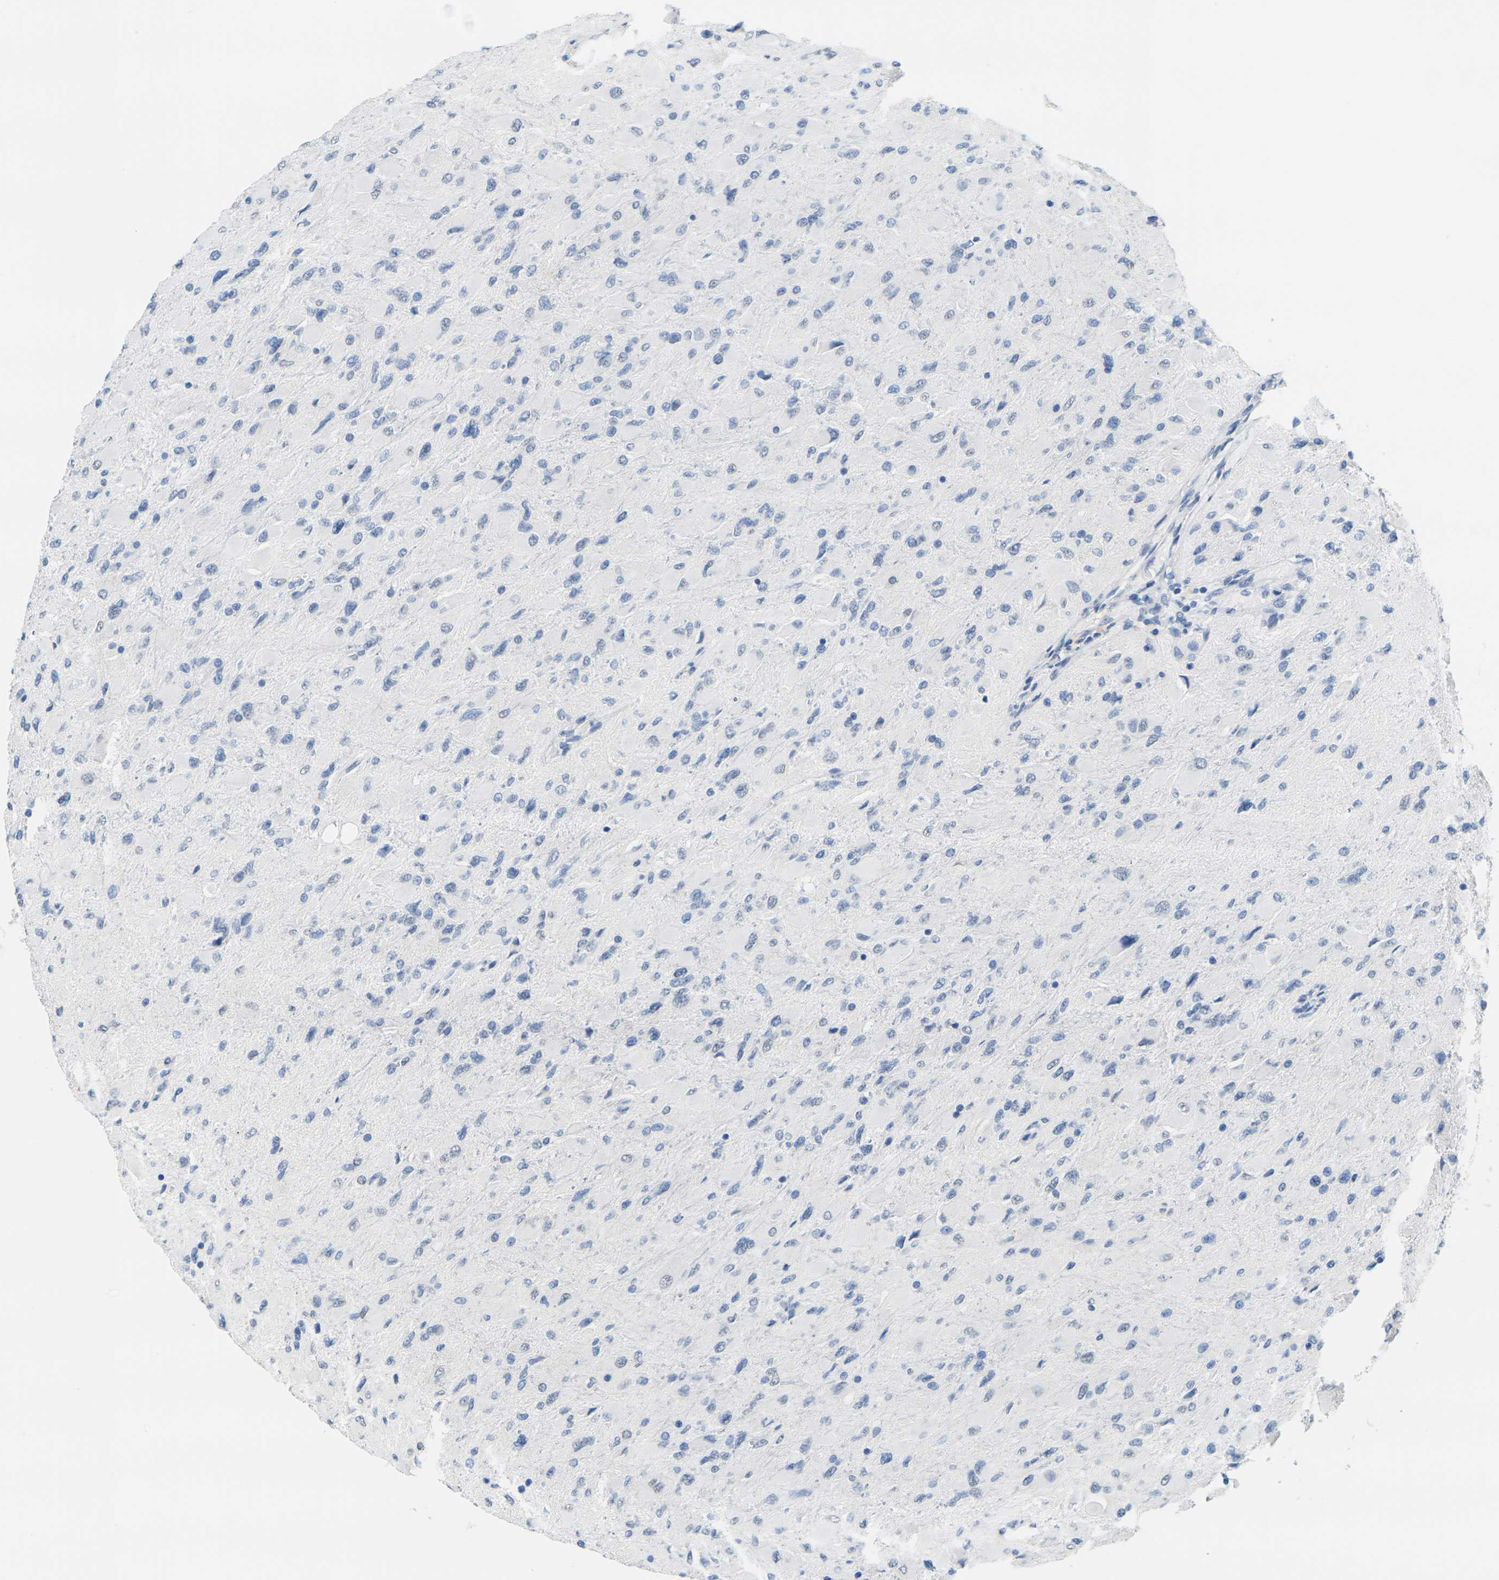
{"staining": {"intensity": "negative", "quantity": "none", "location": "none"}, "tissue": "glioma", "cell_type": "Tumor cells", "image_type": "cancer", "snomed": [{"axis": "morphology", "description": "Glioma, malignant, High grade"}, {"axis": "topography", "description": "Cerebral cortex"}], "caption": "Immunohistochemical staining of human high-grade glioma (malignant) shows no significant expression in tumor cells.", "gene": "CTAG1A", "patient": {"sex": "female", "age": 36}}